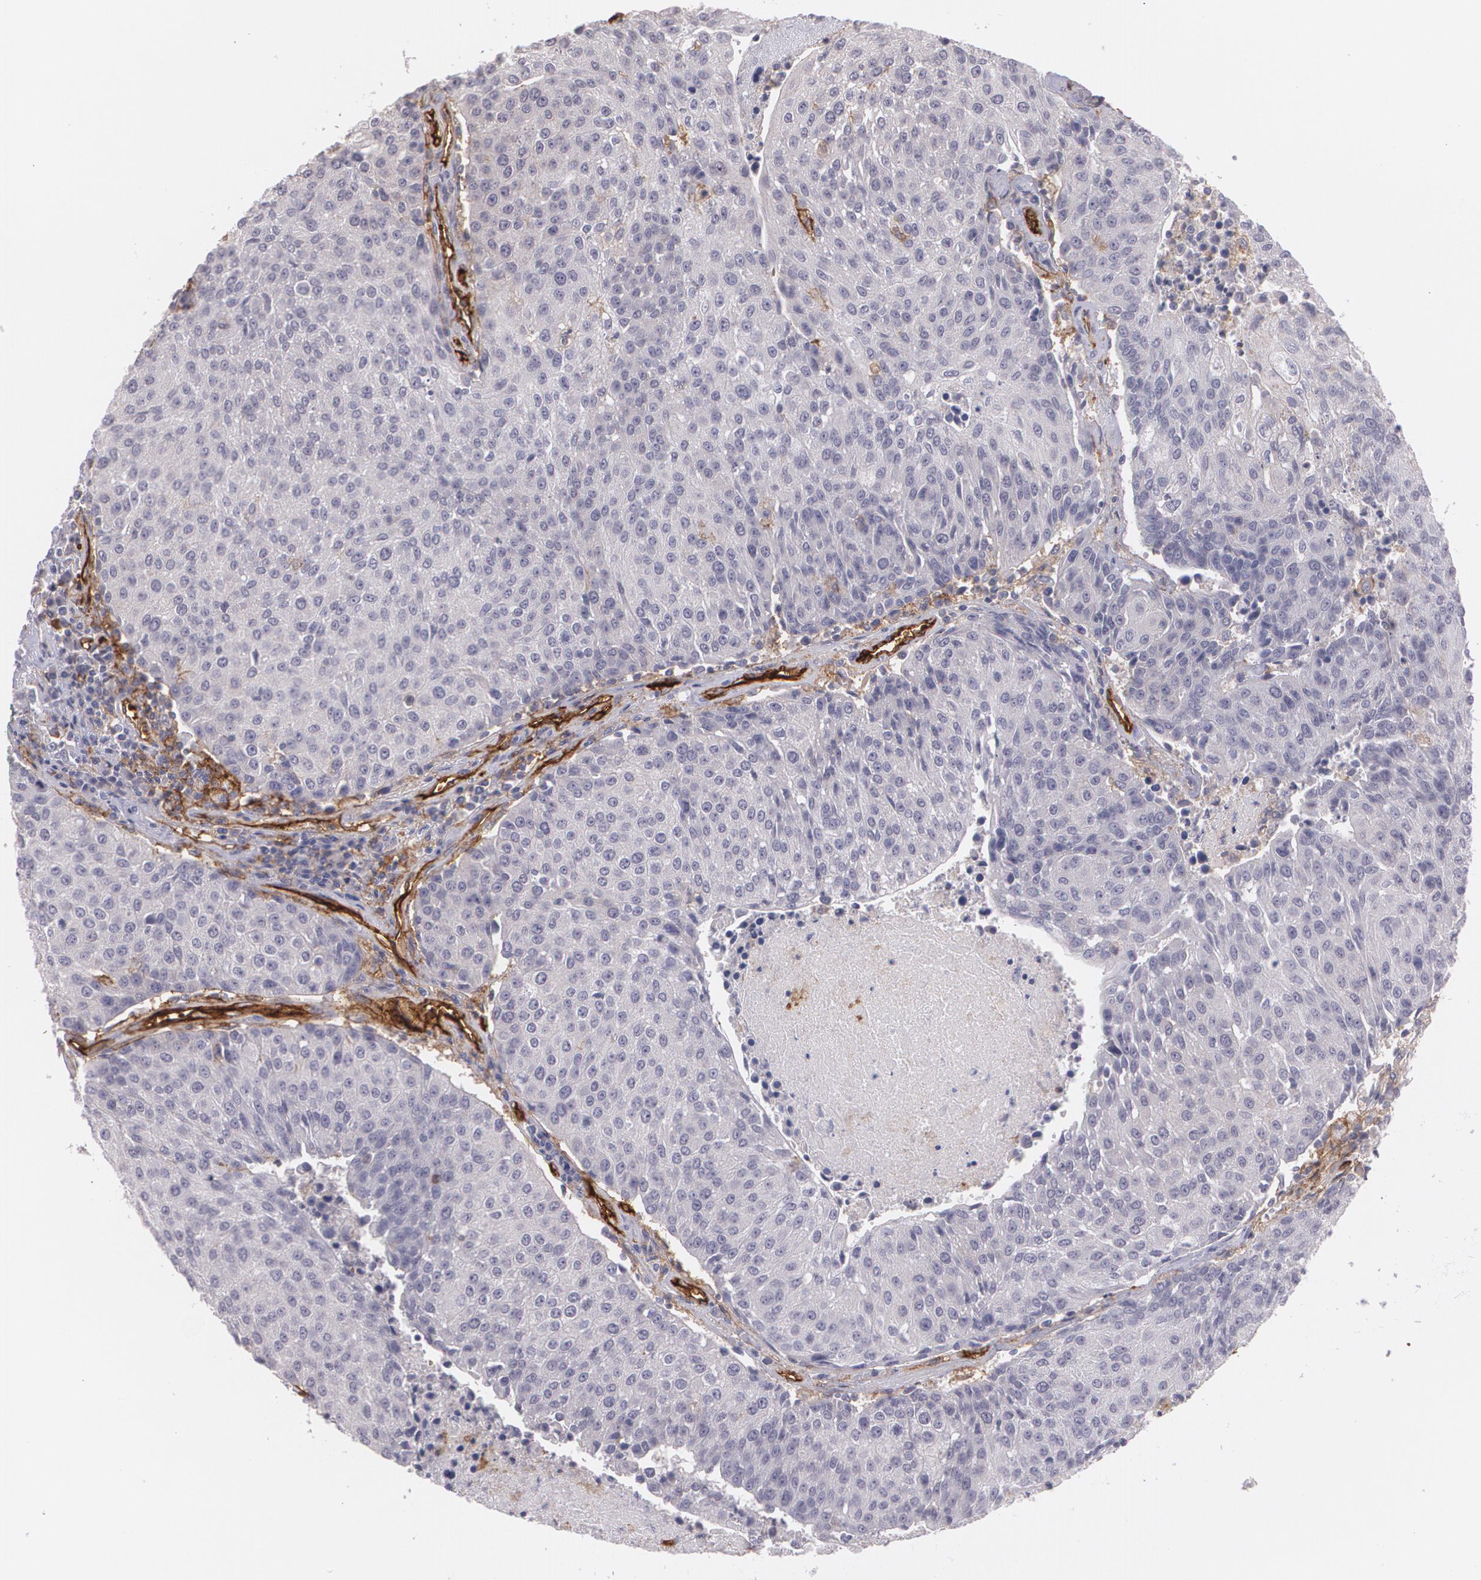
{"staining": {"intensity": "negative", "quantity": "none", "location": "none"}, "tissue": "urothelial cancer", "cell_type": "Tumor cells", "image_type": "cancer", "snomed": [{"axis": "morphology", "description": "Urothelial carcinoma, High grade"}, {"axis": "topography", "description": "Urinary bladder"}], "caption": "IHC image of human urothelial carcinoma (high-grade) stained for a protein (brown), which reveals no expression in tumor cells.", "gene": "ACE", "patient": {"sex": "female", "age": 85}}